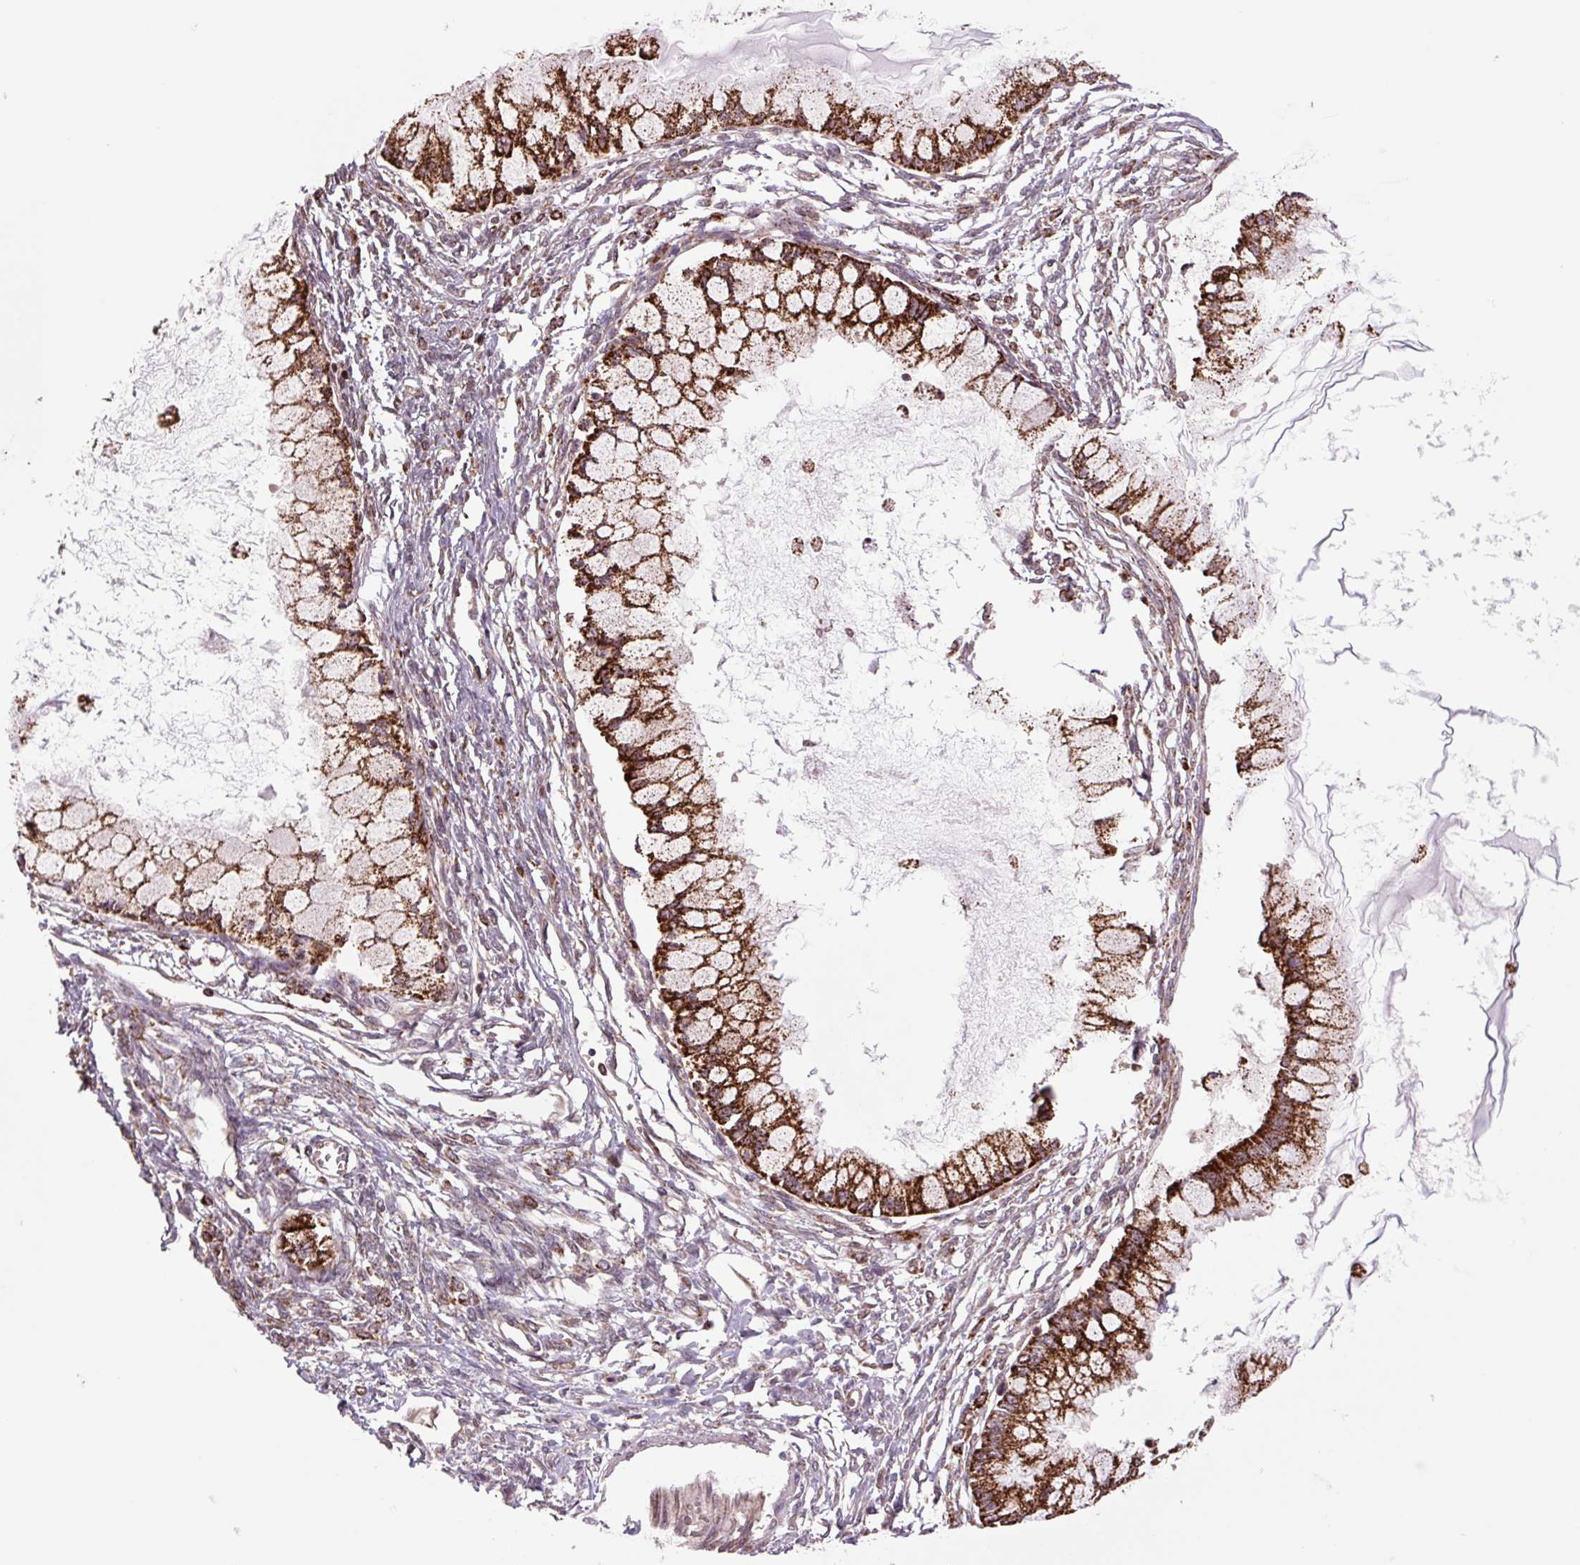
{"staining": {"intensity": "strong", "quantity": ">75%", "location": "cytoplasmic/membranous"}, "tissue": "ovarian cancer", "cell_type": "Tumor cells", "image_type": "cancer", "snomed": [{"axis": "morphology", "description": "Cystadenocarcinoma, mucinous, NOS"}, {"axis": "topography", "description": "Ovary"}], "caption": "Ovarian cancer stained with a protein marker demonstrates strong staining in tumor cells.", "gene": "TMEM160", "patient": {"sex": "female", "age": 34}}